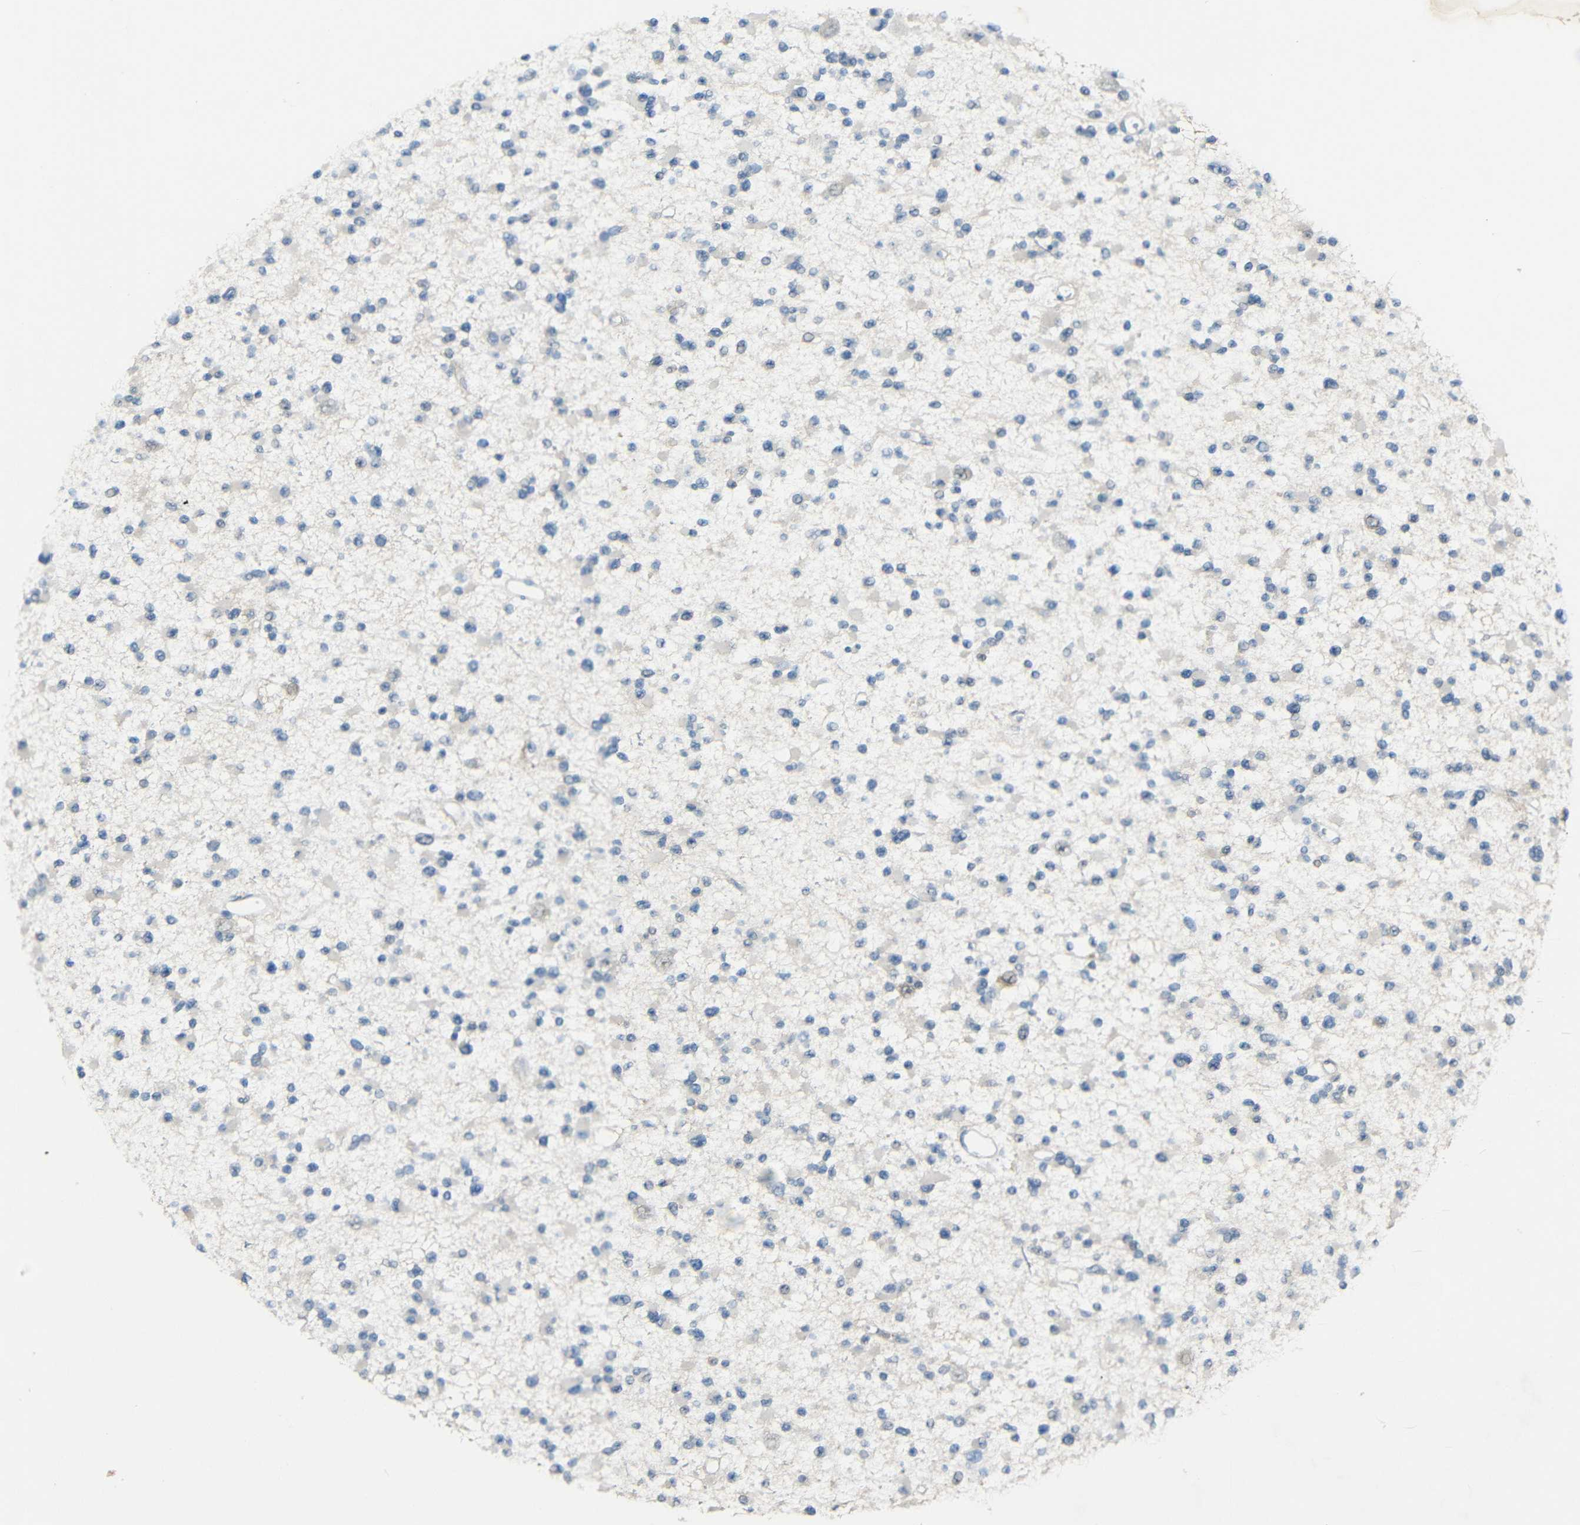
{"staining": {"intensity": "negative", "quantity": "none", "location": "none"}, "tissue": "glioma", "cell_type": "Tumor cells", "image_type": "cancer", "snomed": [{"axis": "morphology", "description": "Glioma, malignant, Low grade"}, {"axis": "topography", "description": "Brain"}], "caption": "High magnification brightfield microscopy of glioma stained with DAB (brown) and counterstained with hematoxylin (blue): tumor cells show no significant staining.", "gene": "GPR158", "patient": {"sex": "female", "age": 22}}